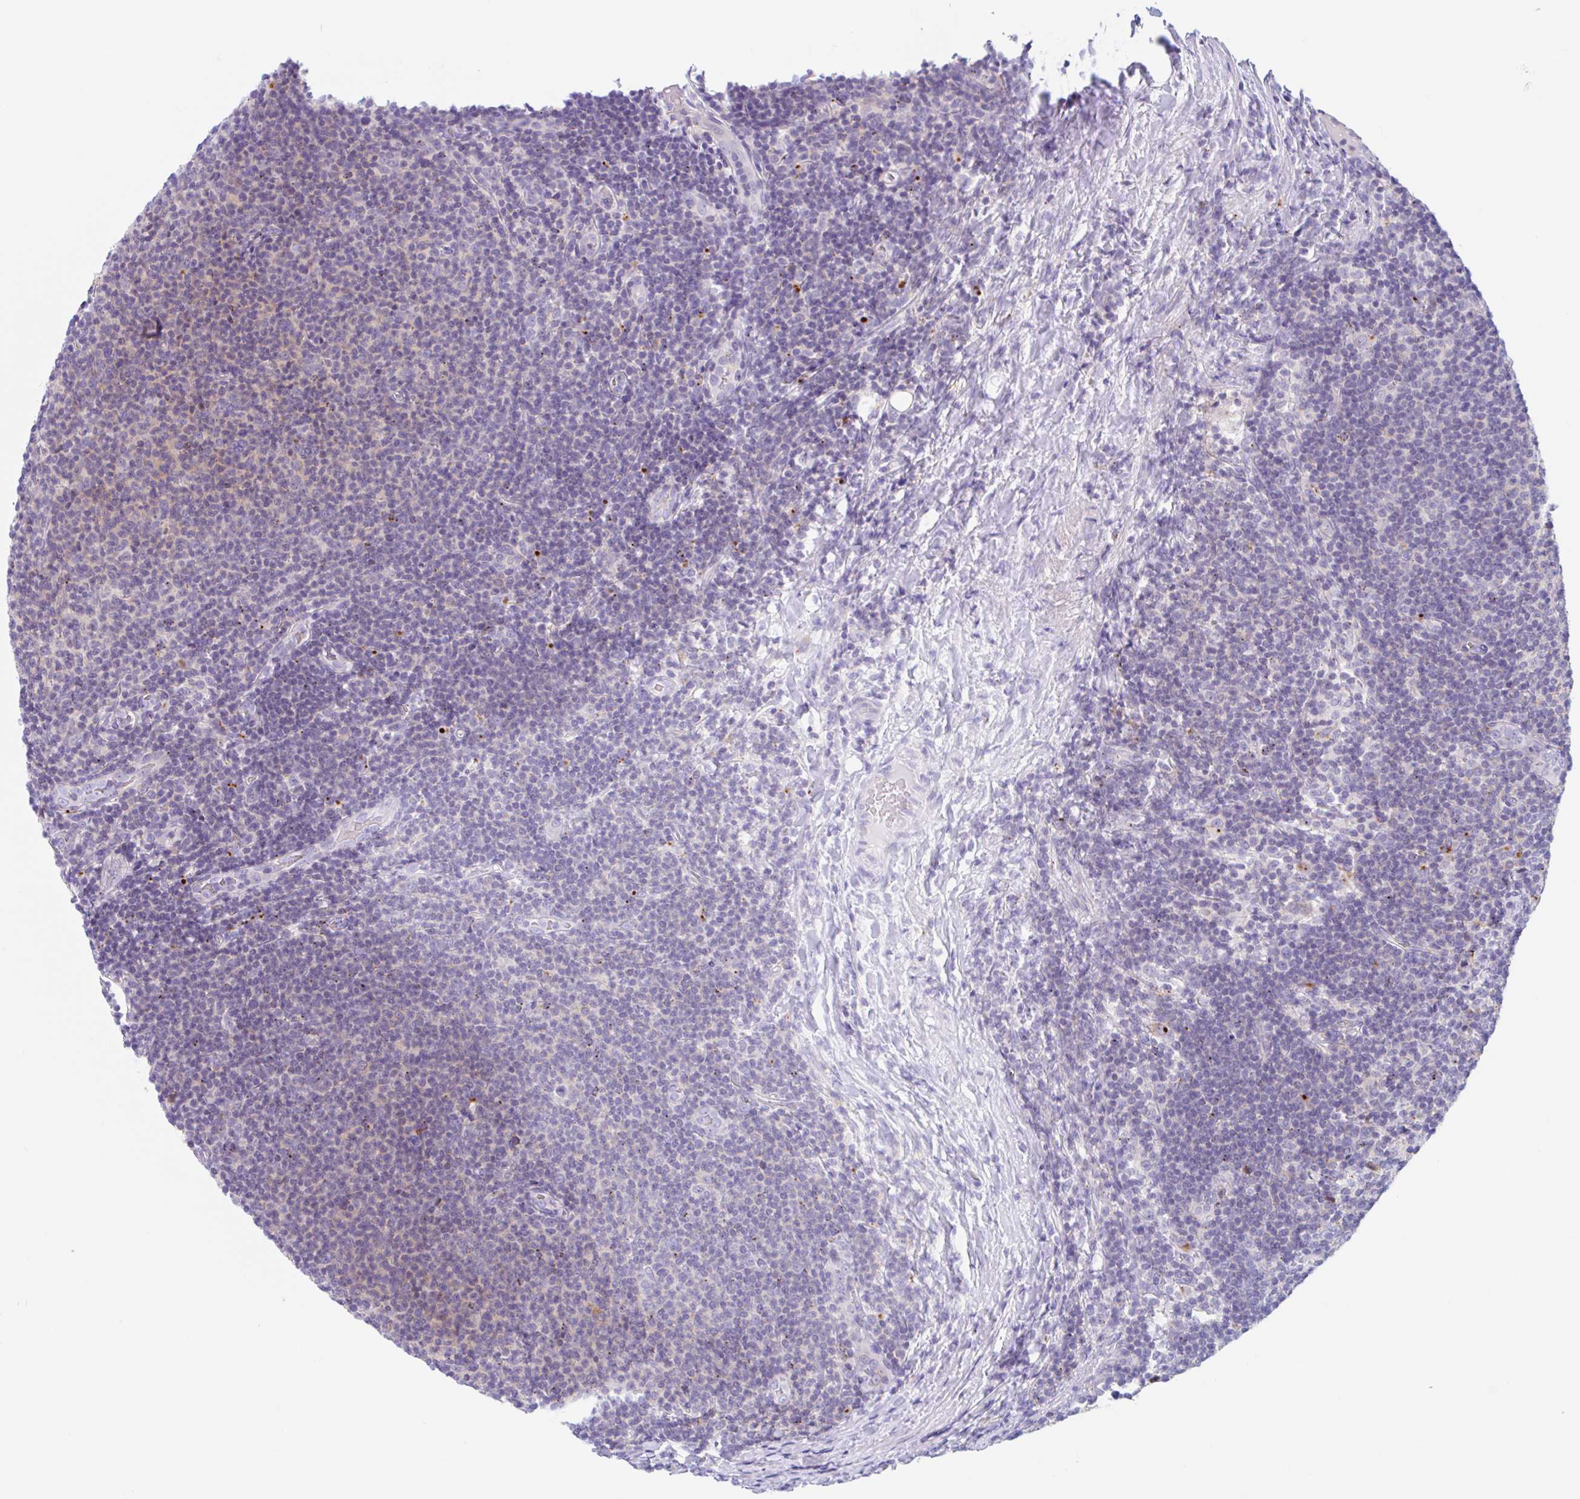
{"staining": {"intensity": "negative", "quantity": "none", "location": "none"}, "tissue": "lymphoma", "cell_type": "Tumor cells", "image_type": "cancer", "snomed": [{"axis": "morphology", "description": "Malignant lymphoma, non-Hodgkin's type, Low grade"}, {"axis": "topography", "description": "Lymph node"}], "caption": "Immunohistochemical staining of human lymphoma displays no significant expression in tumor cells.", "gene": "ANKRD9", "patient": {"sex": "male", "age": 66}}